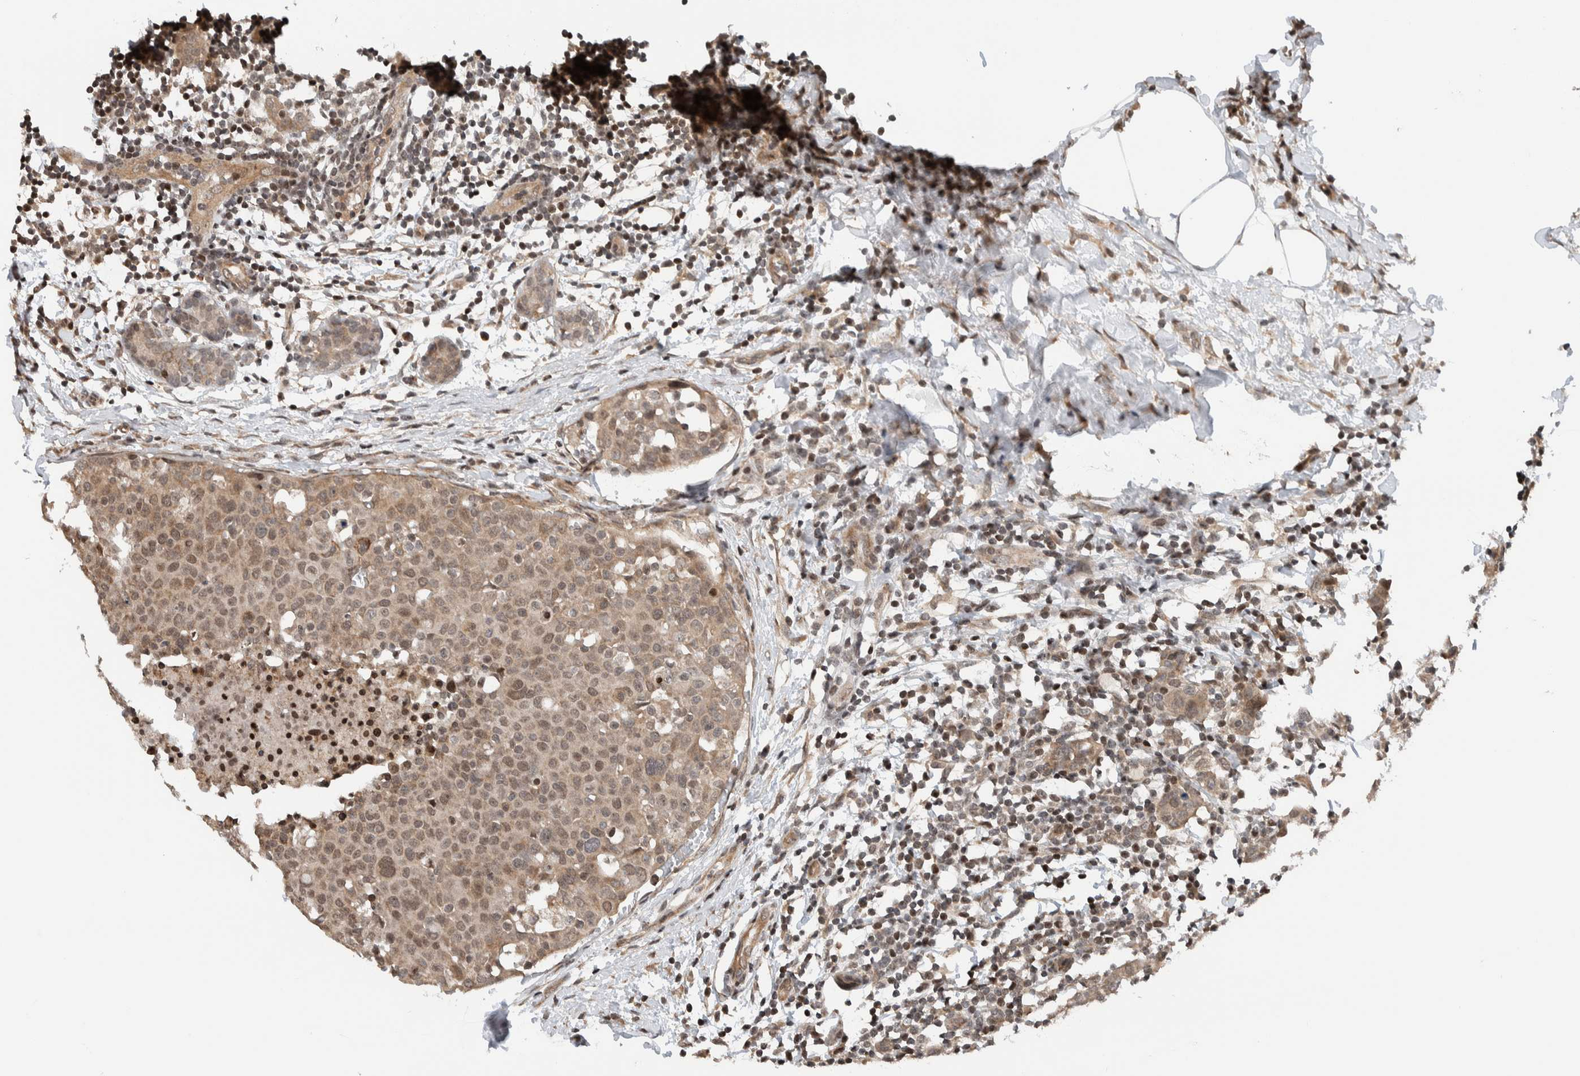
{"staining": {"intensity": "weak", "quantity": ">75%", "location": "cytoplasmic/membranous,nuclear"}, "tissue": "breast cancer", "cell_type": "Tumor cells", "image_type": "cancer", "snomed": [{"axis": "morphology", "description": "Normal tissue, NOS"}, {"axis": "morphology", "description": "Duct carcinoma"}, {"axis": "topography", "description": "Breast"}], "caption": "Intraductal carcinoma (breast) was stained to show a protein in brown. There is low levels of weak cytoplasmic/membranous and nuclear positivity in about >75% of tumor cells. The staining is performed using DAB brown chromogen to label protein expression. The nuclei are counter-stained blue using hematoxylin.", "gene": "NPLOC4", "patient": {"sex": "female", "age": 37}}